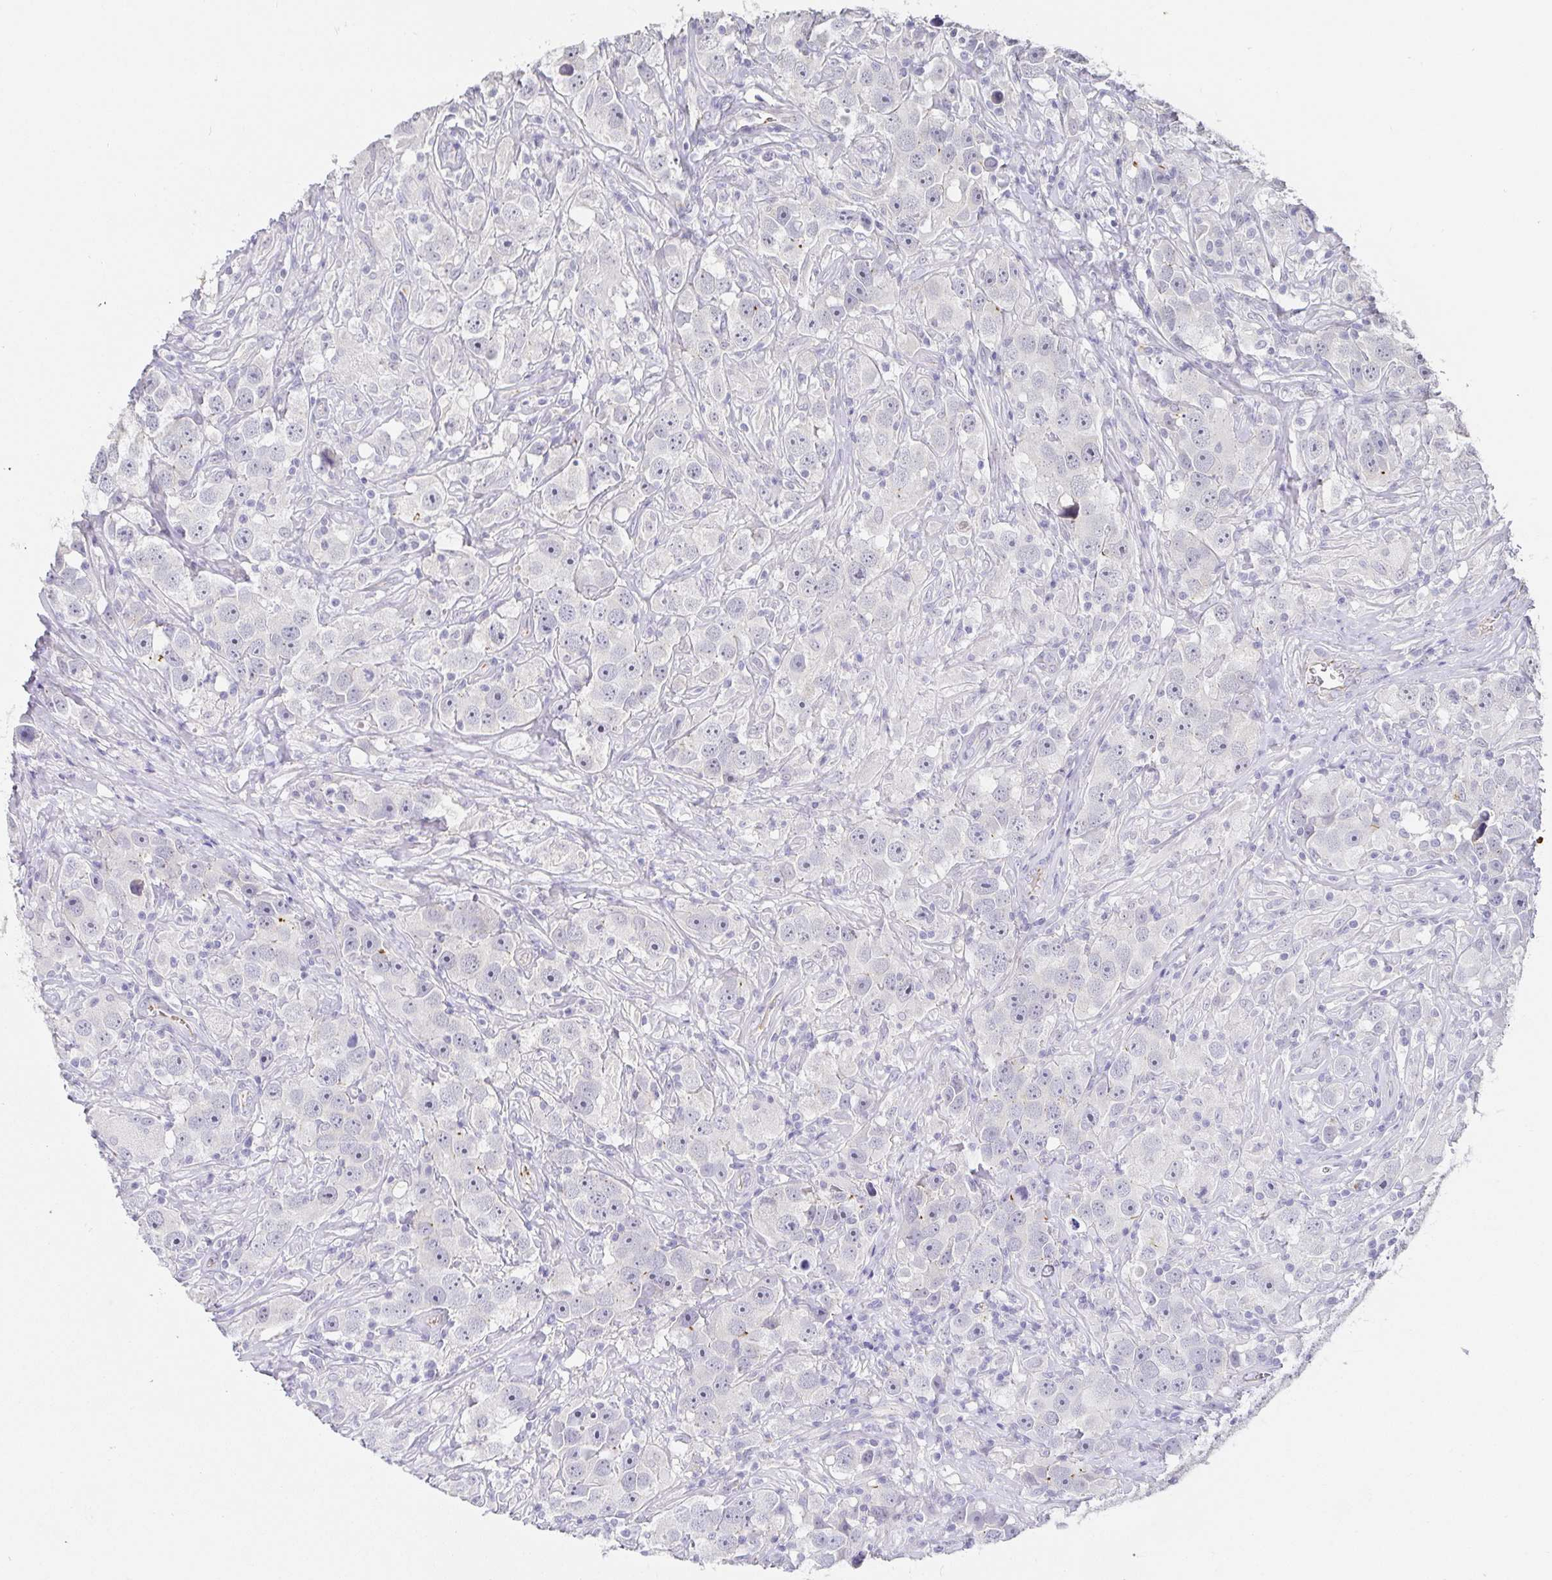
{"staining": {"intensity": "negative", "quantity": "none", "location": "none"}, "tissue": "testis cancer", "cell_type": "Tumor cells", "image_type": "cancer", "snomed": [{"axis": "morphology", "description": "Seminoma, NOS"}, {"axis": "topography", "description": "Testis"}], "caption": "This is an immunohistochemistry (IHC) micrograph of human testis seminoma. There is no positivity in tumor cells.", "gene": "PDX1", "patient": {"sex": "male", "age": 49}}